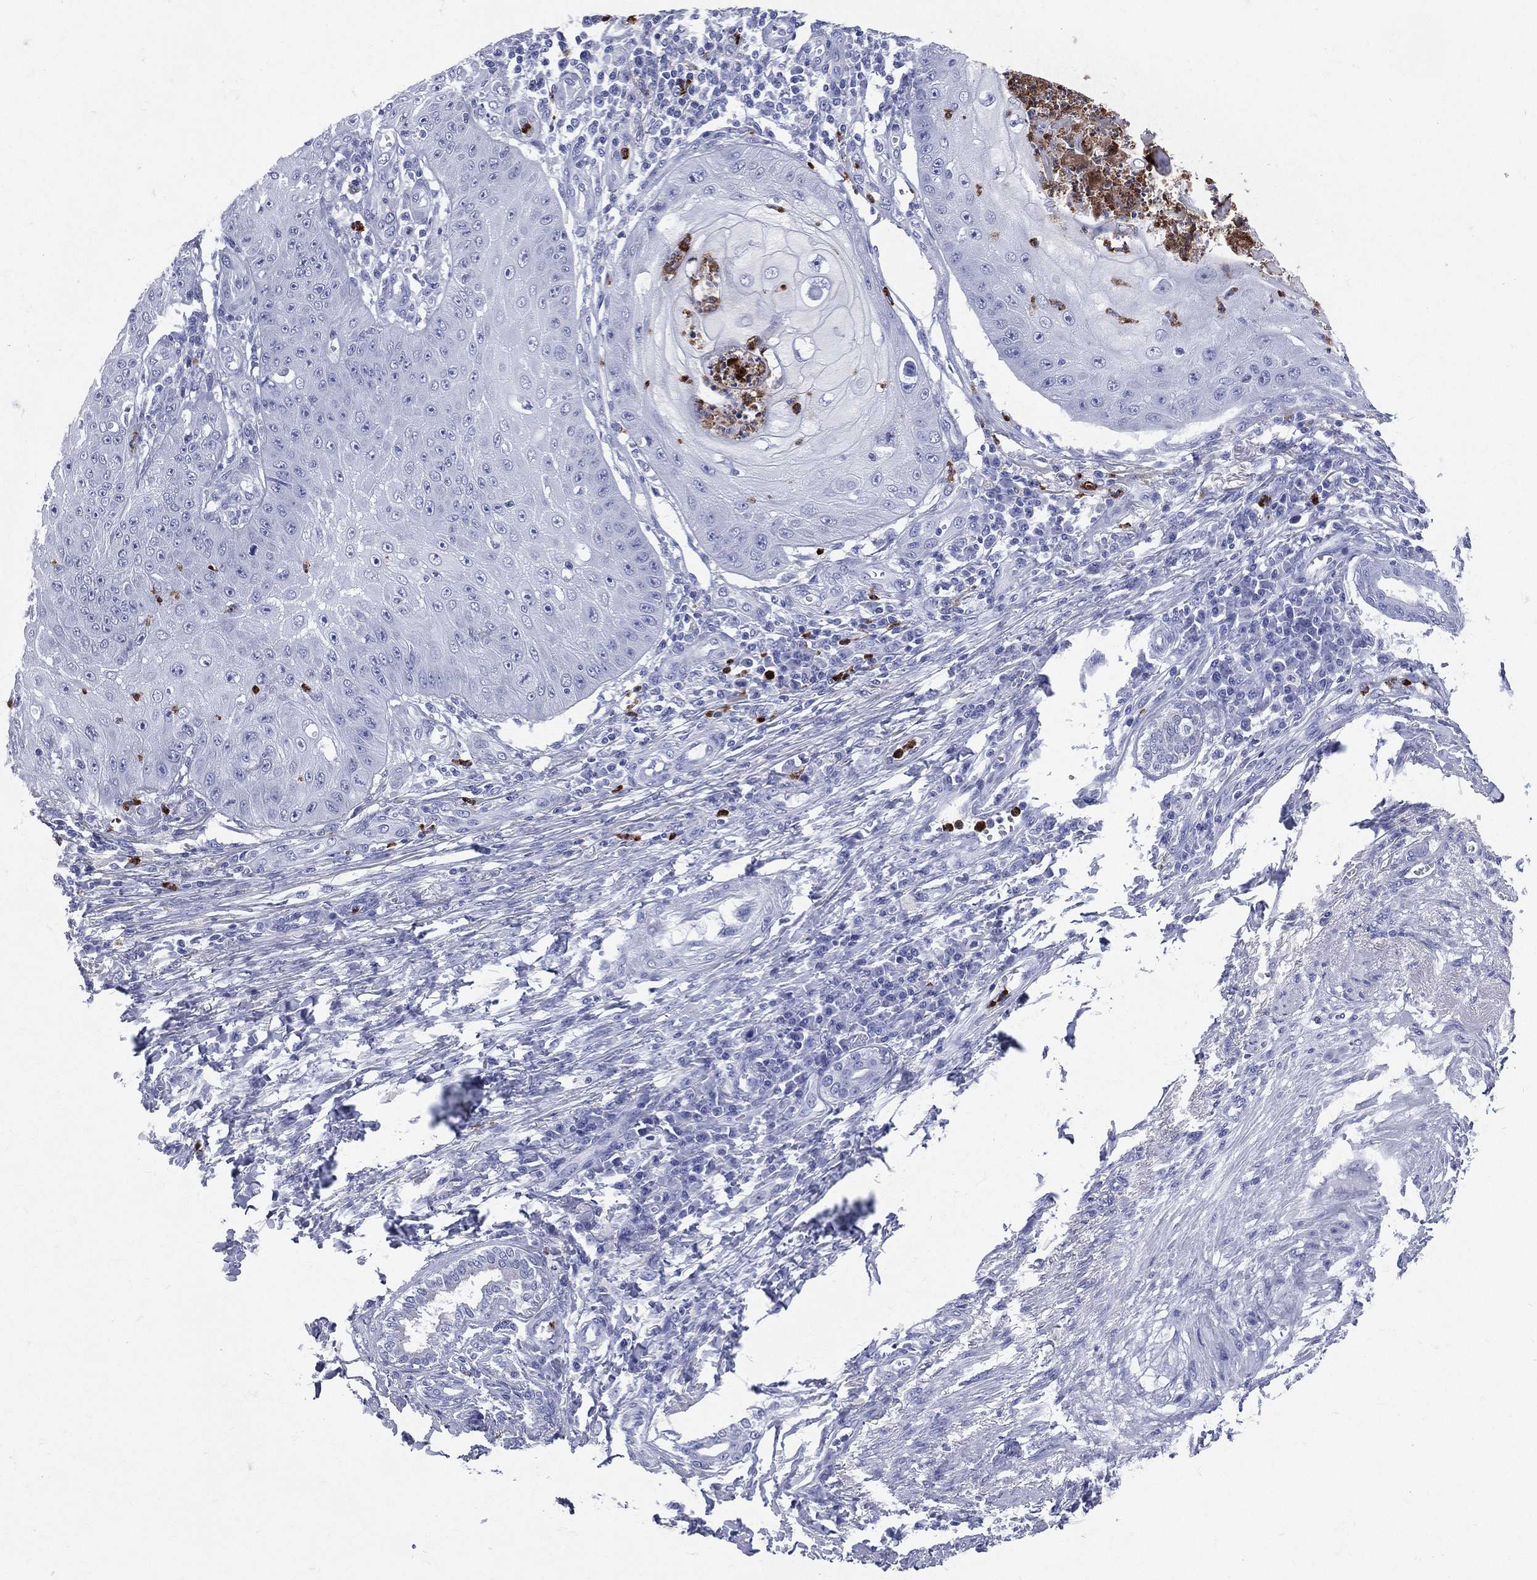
{"staining": {"intensity": "negative", "quantity": "none", "location": "none"}, "tissue": "skin cancer", "cell_type": "Tumor cells", "image_type": "cancer", "snomed": [{"axis": "morphology", "description": "Squamous cell carcinoma, NOS"}, {"axis": "topography", "description": "Skin"}], "caption": "An immunohistochemistry (IHC) micrograph of skin cancer (squamous cell carcinoma) is shown. There is no staining in tumor cells of skin cancer (squamous cell carcinoma).", "gene": "PGLYRP1", "patient": {"sex": "male", "age": 70}}